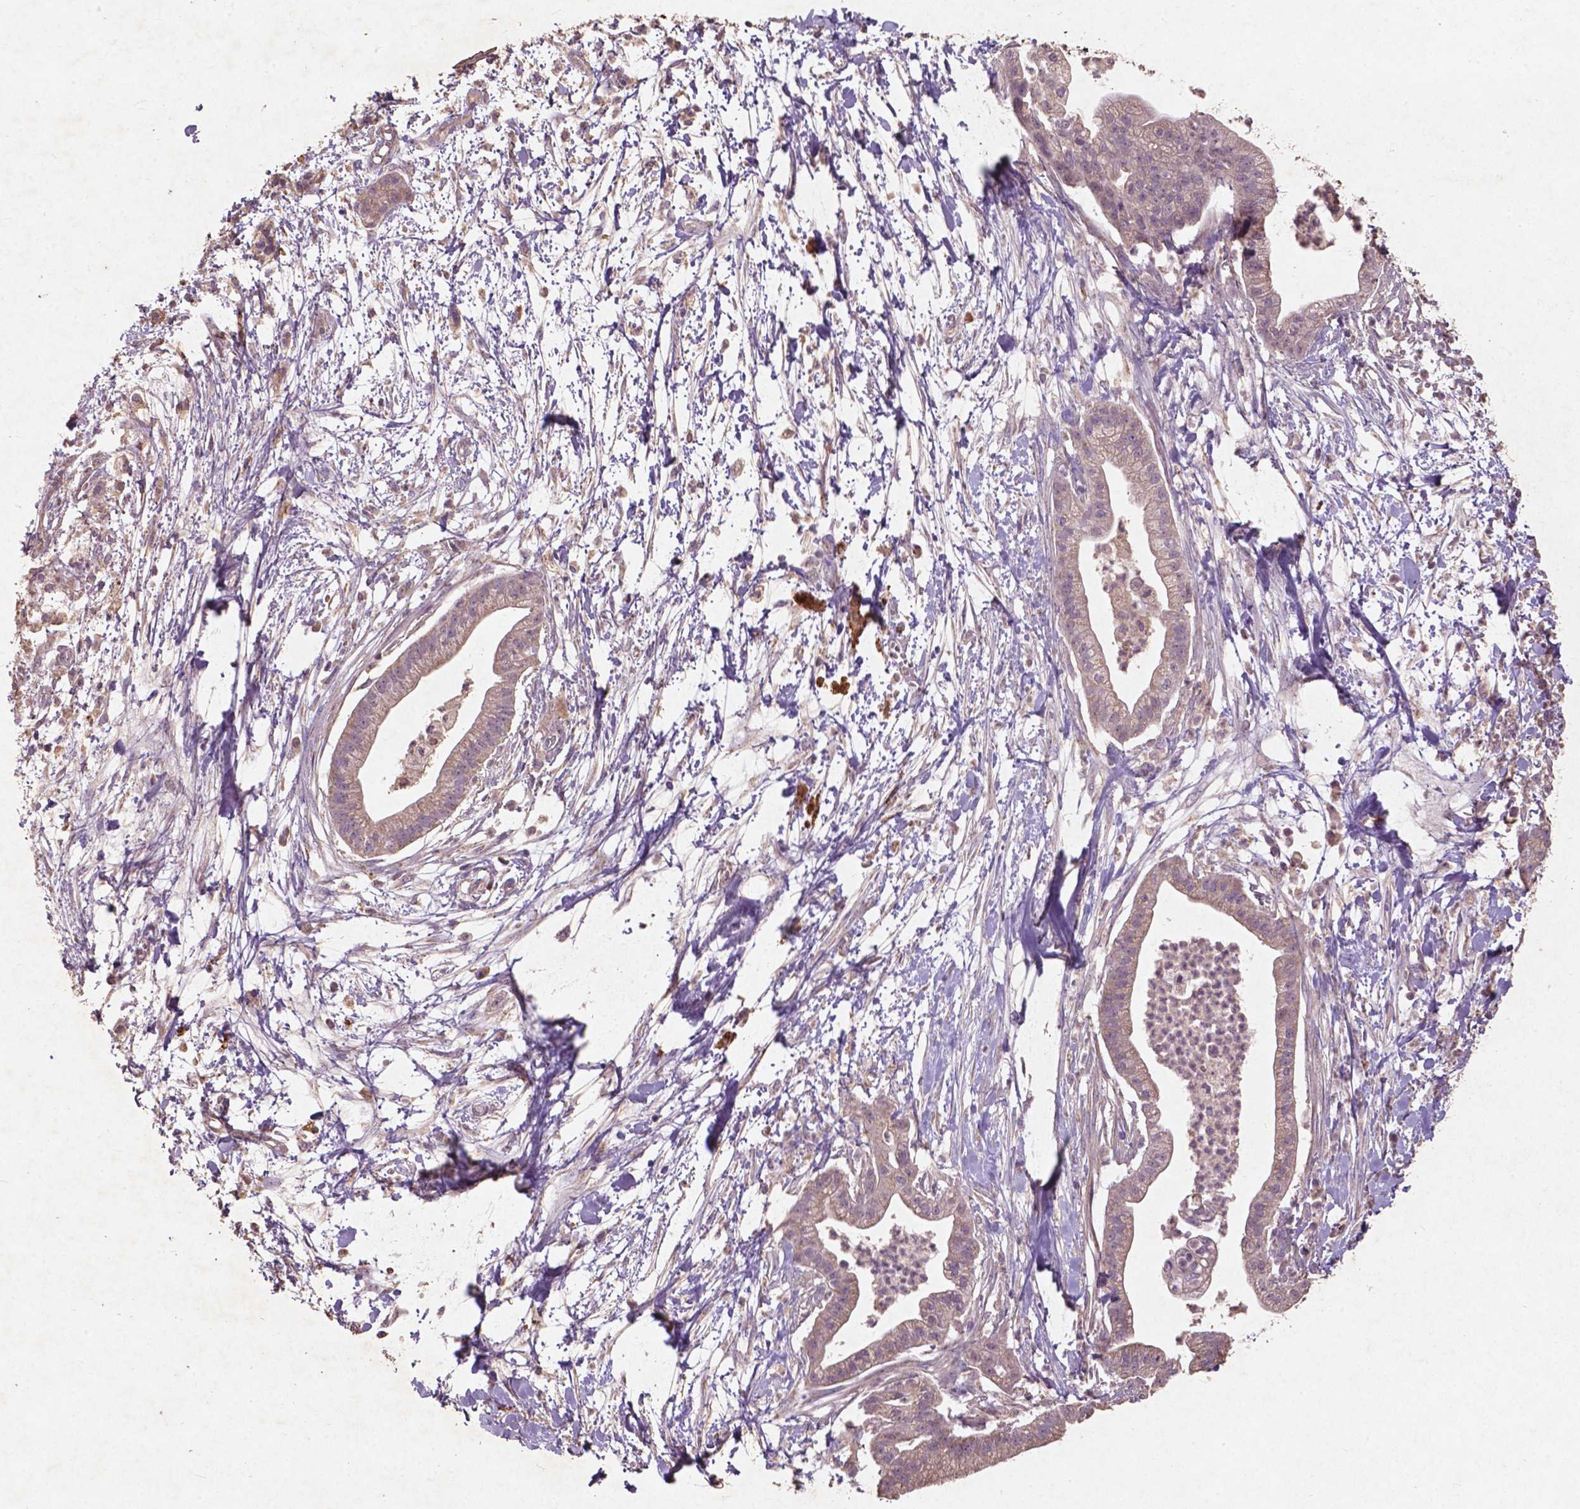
{"staining": {"intensity": "weak", "quantity": ">75%", "location": "cytoplasmic/membranous"}, "tissue": "pancreatic cancer", "cell_type": "Tumor cells", "image_type": "cancer", "snomed": [{"axis": "morphology", "description": "Normal tissue, NOS"}, {"axis": "morphology", "description": "Adenocarcinoma, NOS"}, {"axis": "topography", "description": "Lymph node"}, {"axis": "topography", "description": "Pancreas"}], "caption": "Immunohistochemistry of pancreatic adenocarcinoma exhibits low levels of weak cytoplasmic/membranous expression in about >75% of tumor cells. (Stains: DAB in brown, nuclei in blue, Microscopy: brightfield microscopy at high magnification).", "gene": "ST6GALNAC5", "patient": {"sex": "female", "age": 58}}